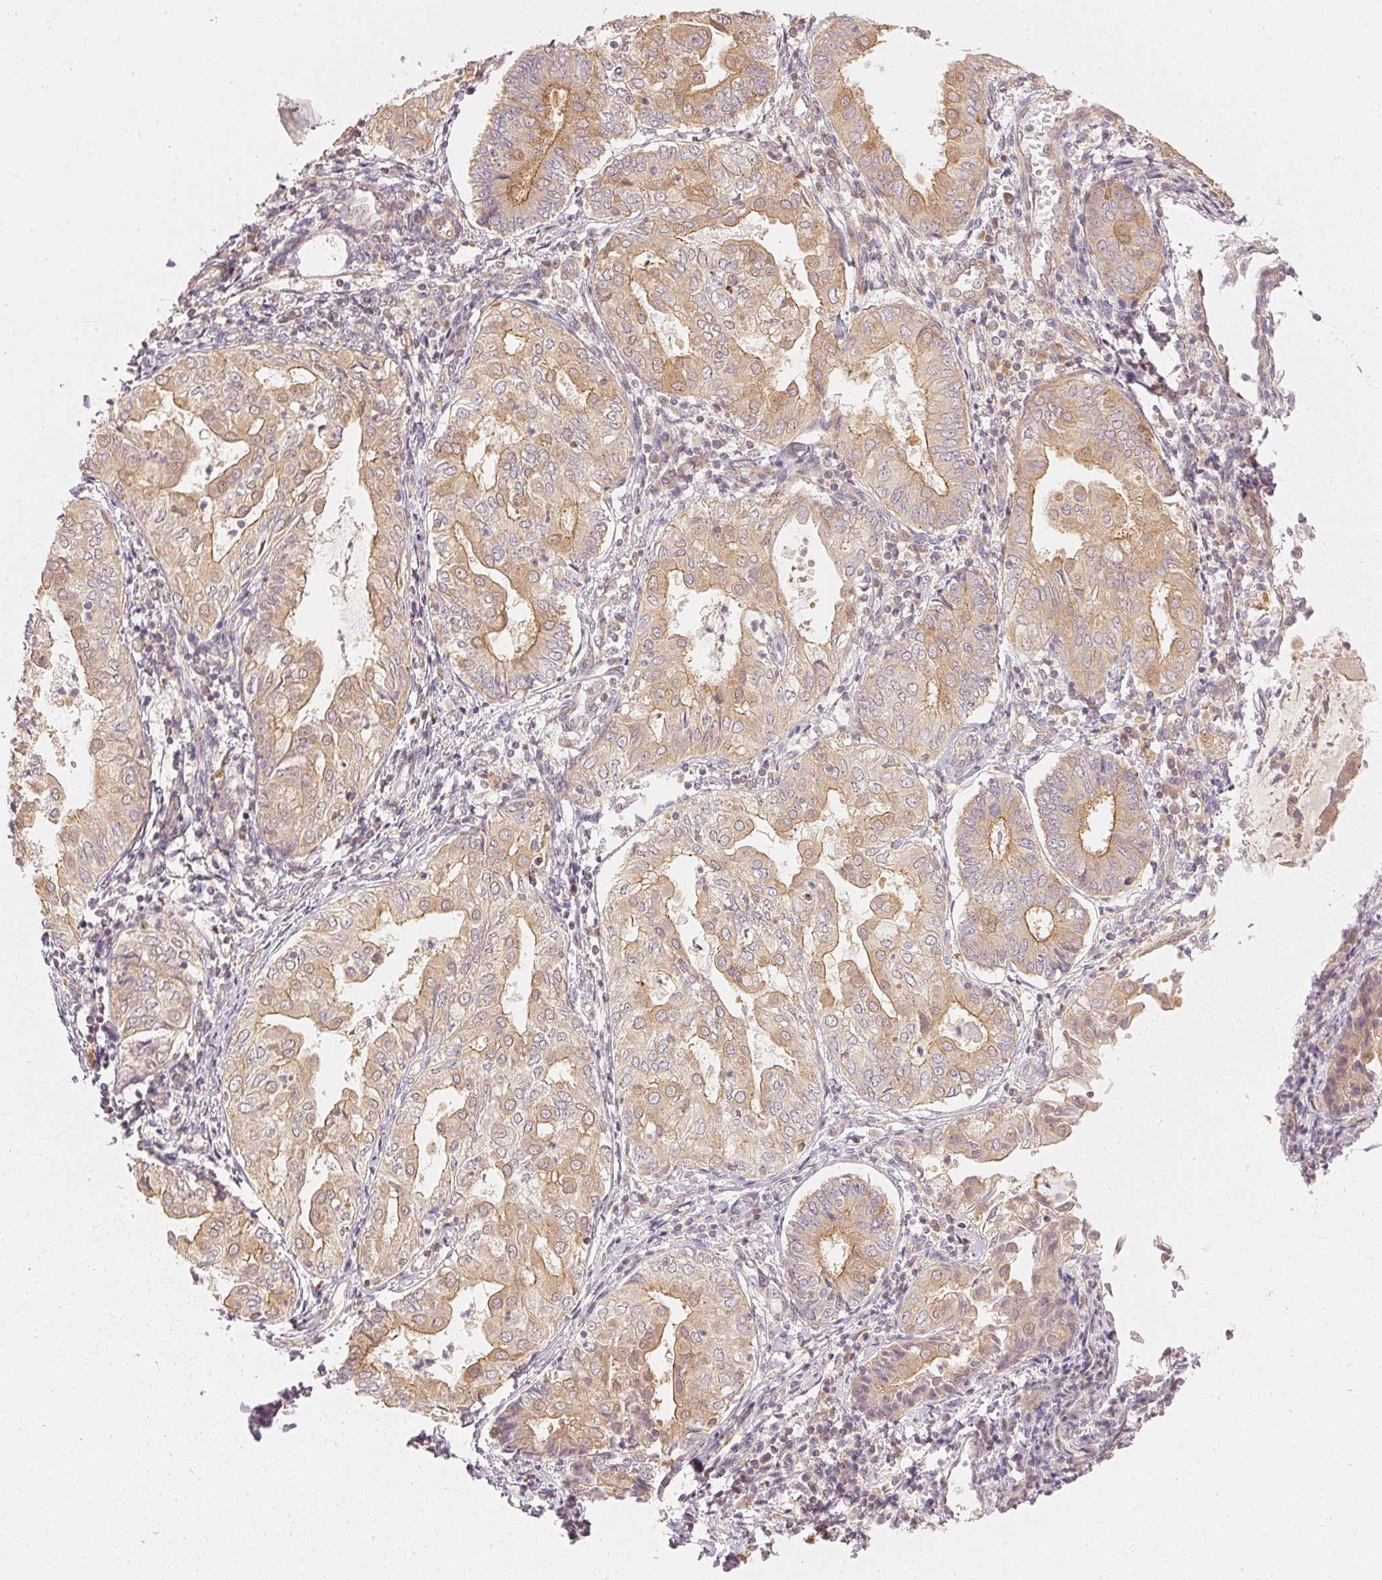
{"staining": {"intensity": "weak", "quantity": ">75%", "location": "cytoplasmic/membranous"}, "tissue": "endometrial cancer", "cell_type": "Tumor cells", "image_type": "cancer", "snomed": [{"axis": "morphology", "description": "Adenocarcinoma, NOS"}, {"axis": "topography", "description": "Endometrium"}], "caption": "This micrograph displays immunohistochemistry staining of endometrial adenocarcinoma, with low weak cytoplasmic/membranous staining in about >75% of tumor cells.", "gene": "WDR54", "patient": {"sex": "female", "age": 68}}